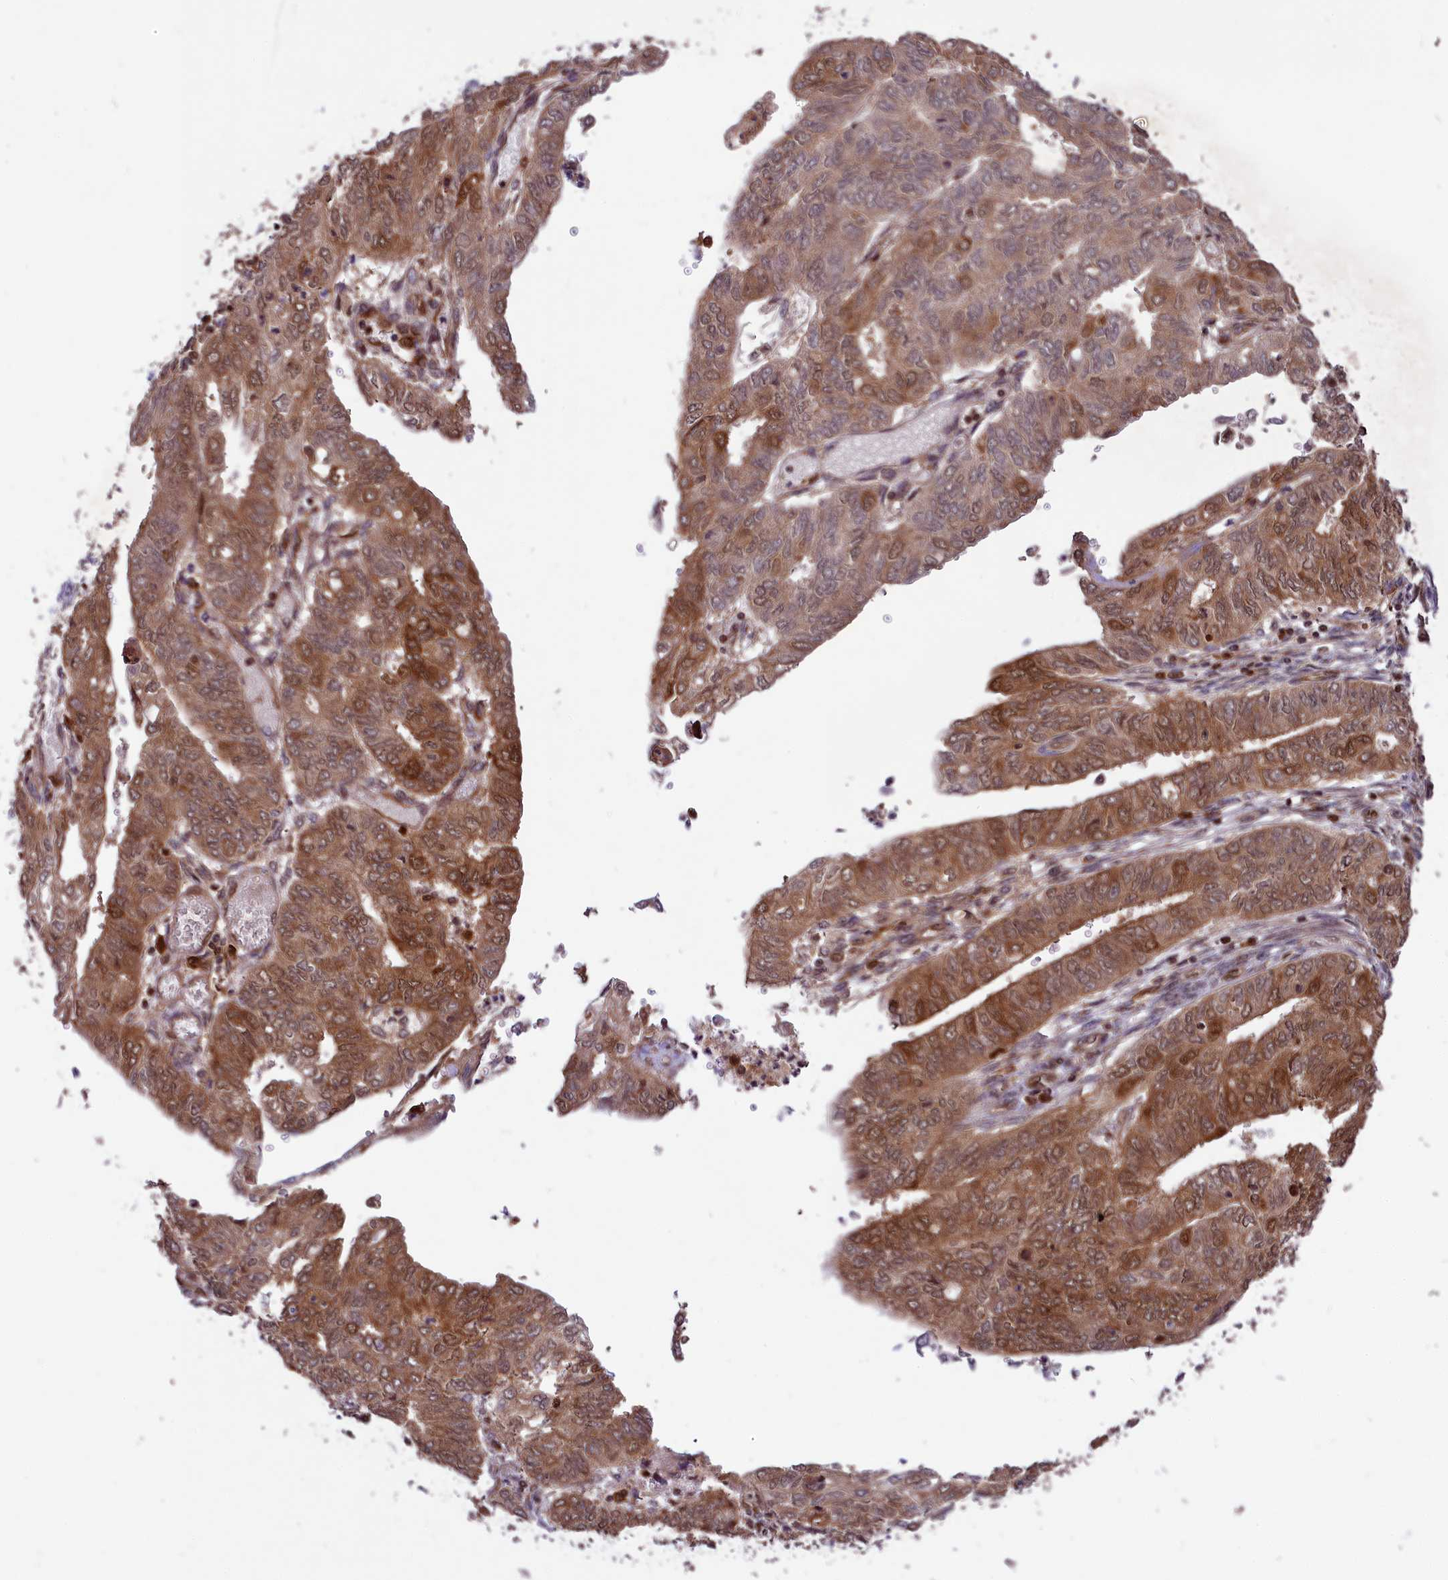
{"staining": {"intensity": "moderate", "quantity": "25%-75%", "location": "cytoplasmic/membranous"}, "tissue": "endometrial cancer", "cell_type": "Tumor cells", "image_type": "cancer", "snomed": [{"axis": "morphology", "description": "Adenocarcinoma, NOS"}, {"axis": "topography", "description": "Endometrium"}], "caption": "Adenocarcinoma (endometrial) stained with a brown dye shows moderate cytoplasmic/membranous positive expression in approximately 25%-75% of tumor cells.", "gene": "COX17", "patient": {"sex": "female", "age": 68}}